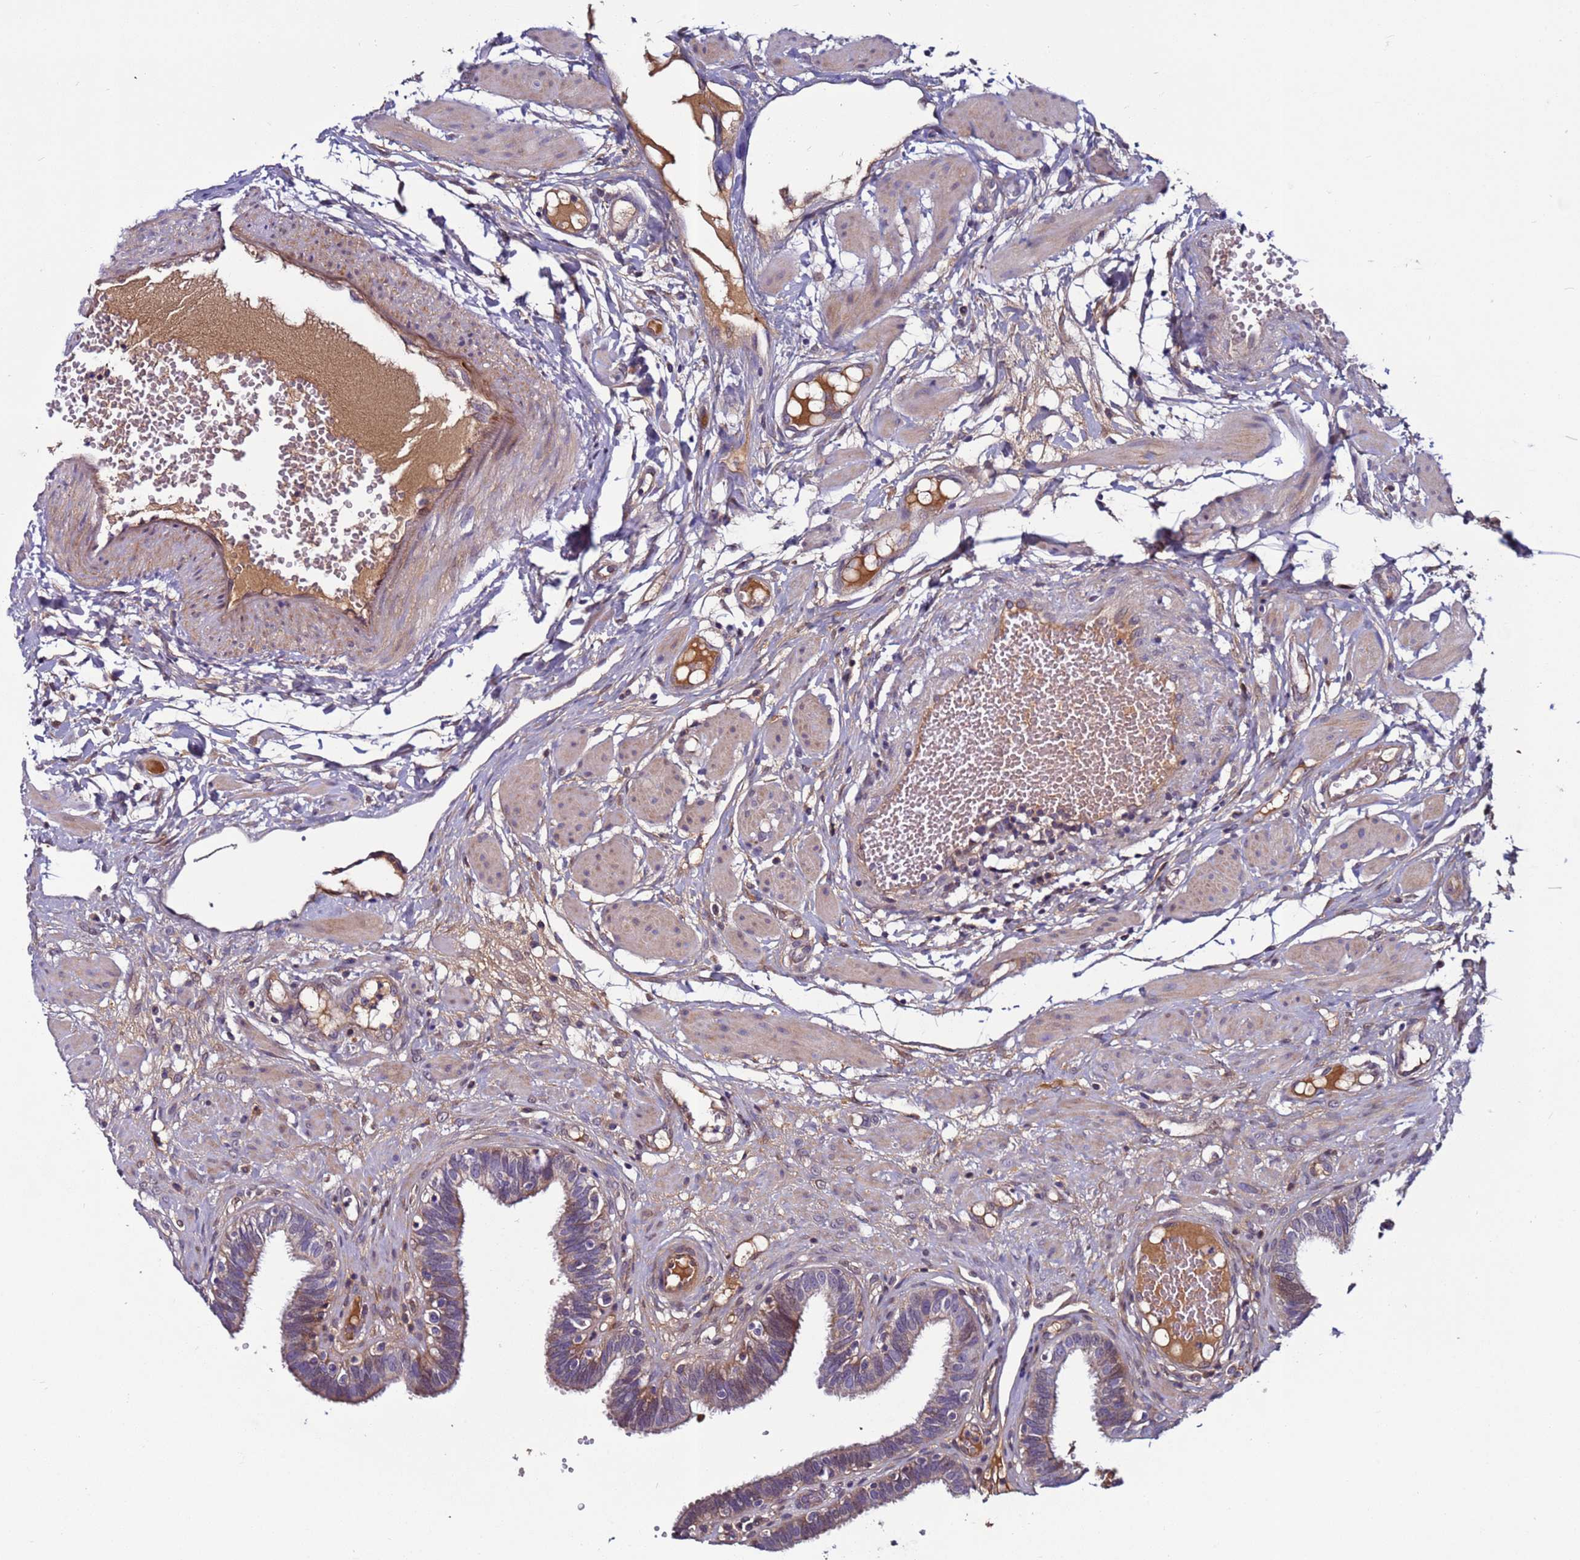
{"staining": {"intensity": "moderate", "quantity": "25%-75%", "location": "cytoplasmic/membranous"}, "tissue": "fallopian tube", "cell_type": "Glandular cells", "image_type": "normal", "snomed": [{"axis": "morphology", "description": "Normal tissue, NOS"}, {"axis": "topography", "description": "Fallopian tube"}, {"axis": "topography", "description": "Placenta"}], "caption": "DAB immunohistochemical staining of unremarkable fallopian tube exhibits moderate cytoplasmic/membranous protein expression in about 25%-75% of glandular cells. The protein of interest is stained brown, and the nuclei are stained in blue (DAB (3,3'-diaminobenzidine) IHC with brightfield microscopy, high magnification).", "gene": "C8G", "patient": {"sex": "female", "age": 32}}